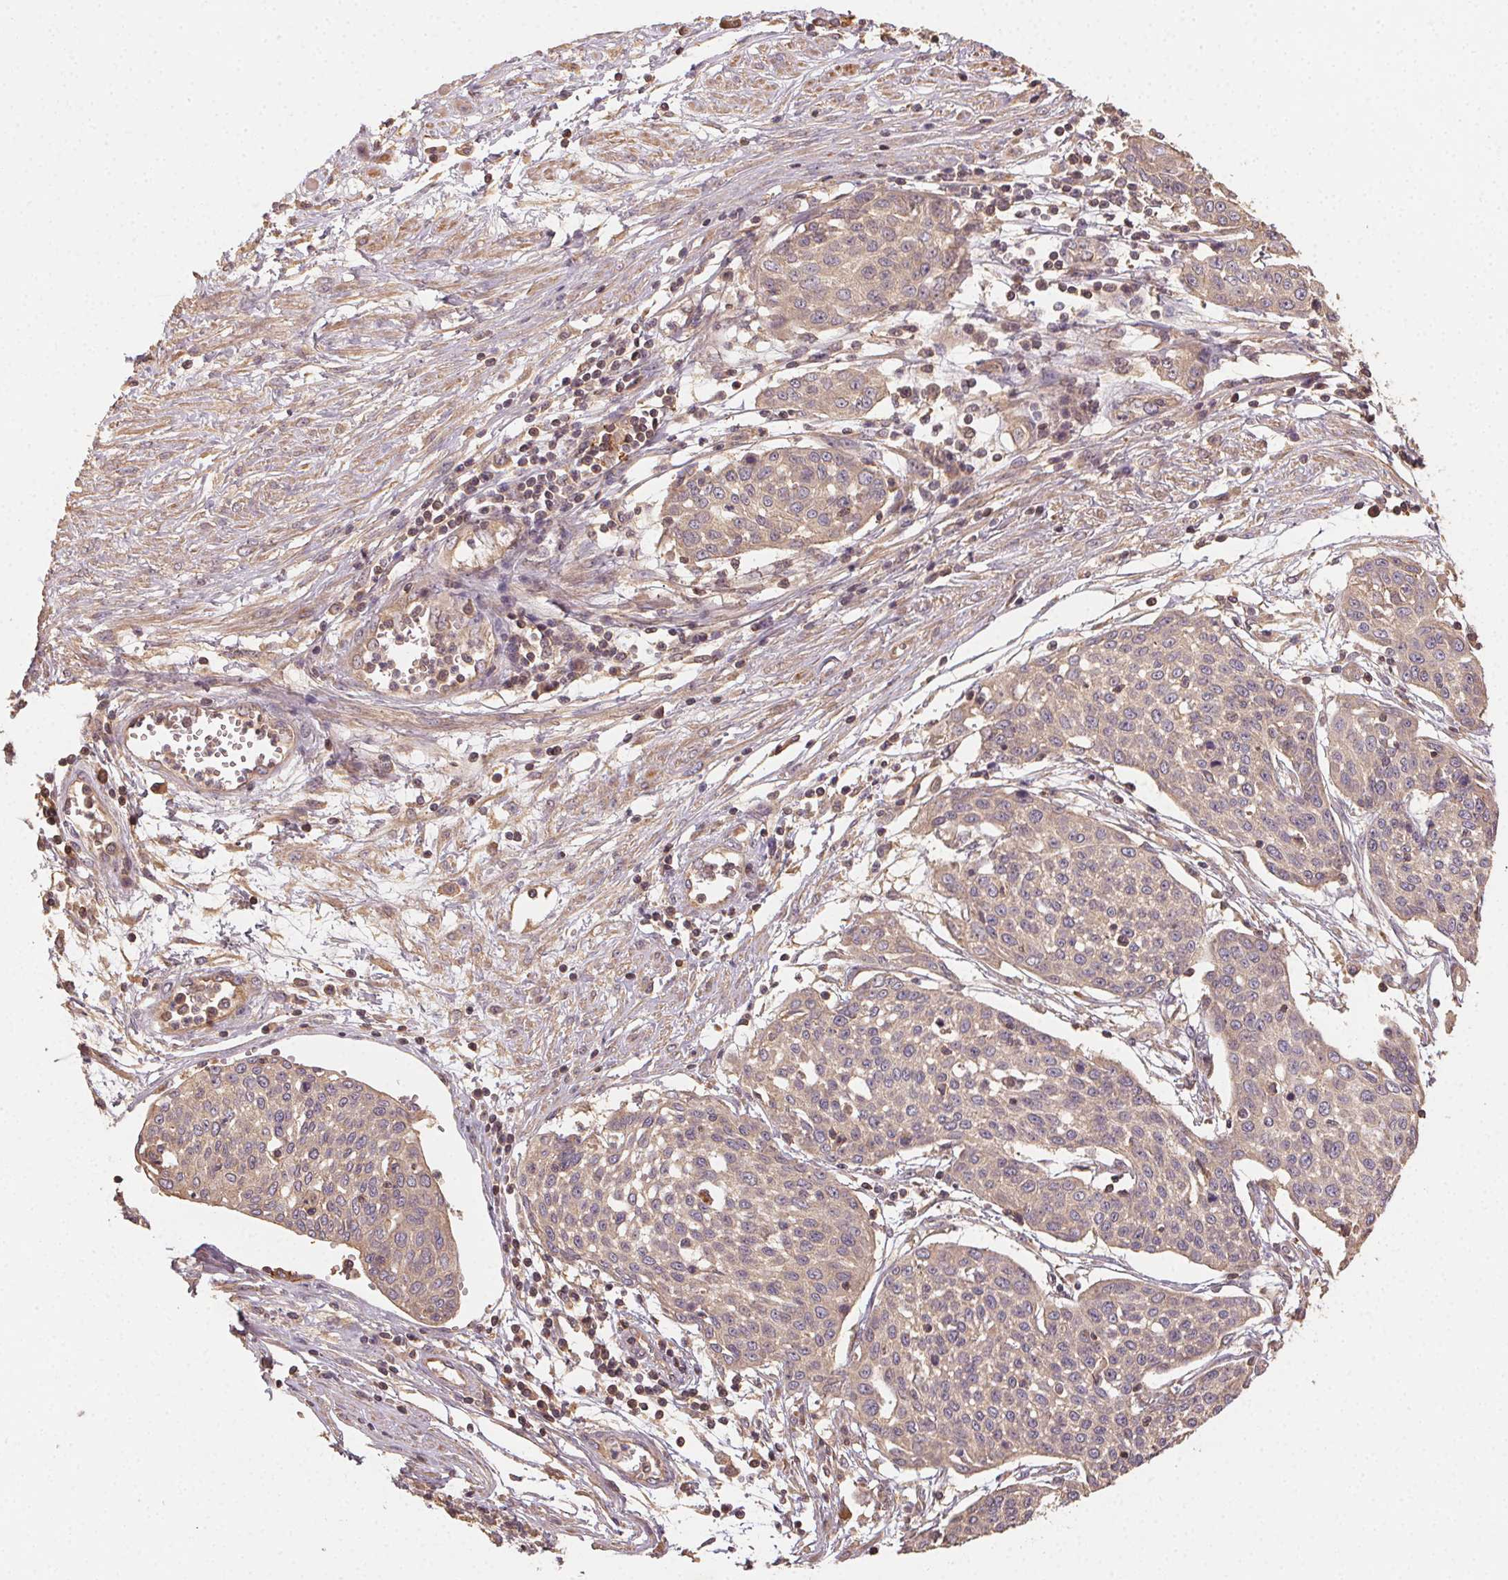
{"staining": {"intensity": "weak", "quantity": ">75%", "location": "cytoplasmic/membranous"}, "tissue": "cervical cancer", "cell_type": "Tumor cells", "image_type": "cancer", "snomed": [{"axis": "morphology", "description": "Squamous cell carcinoma, NOS"}, {"axis": "topography", "description": "Cervix"}], "caption": "IHC (DAB) staining of cervical cancer demonstrates weak cytoplasmic/membranous protein staining in about >75% of tumor cells.", "gene": "RALA", "patient": {"sex": "female", "age": 34}}